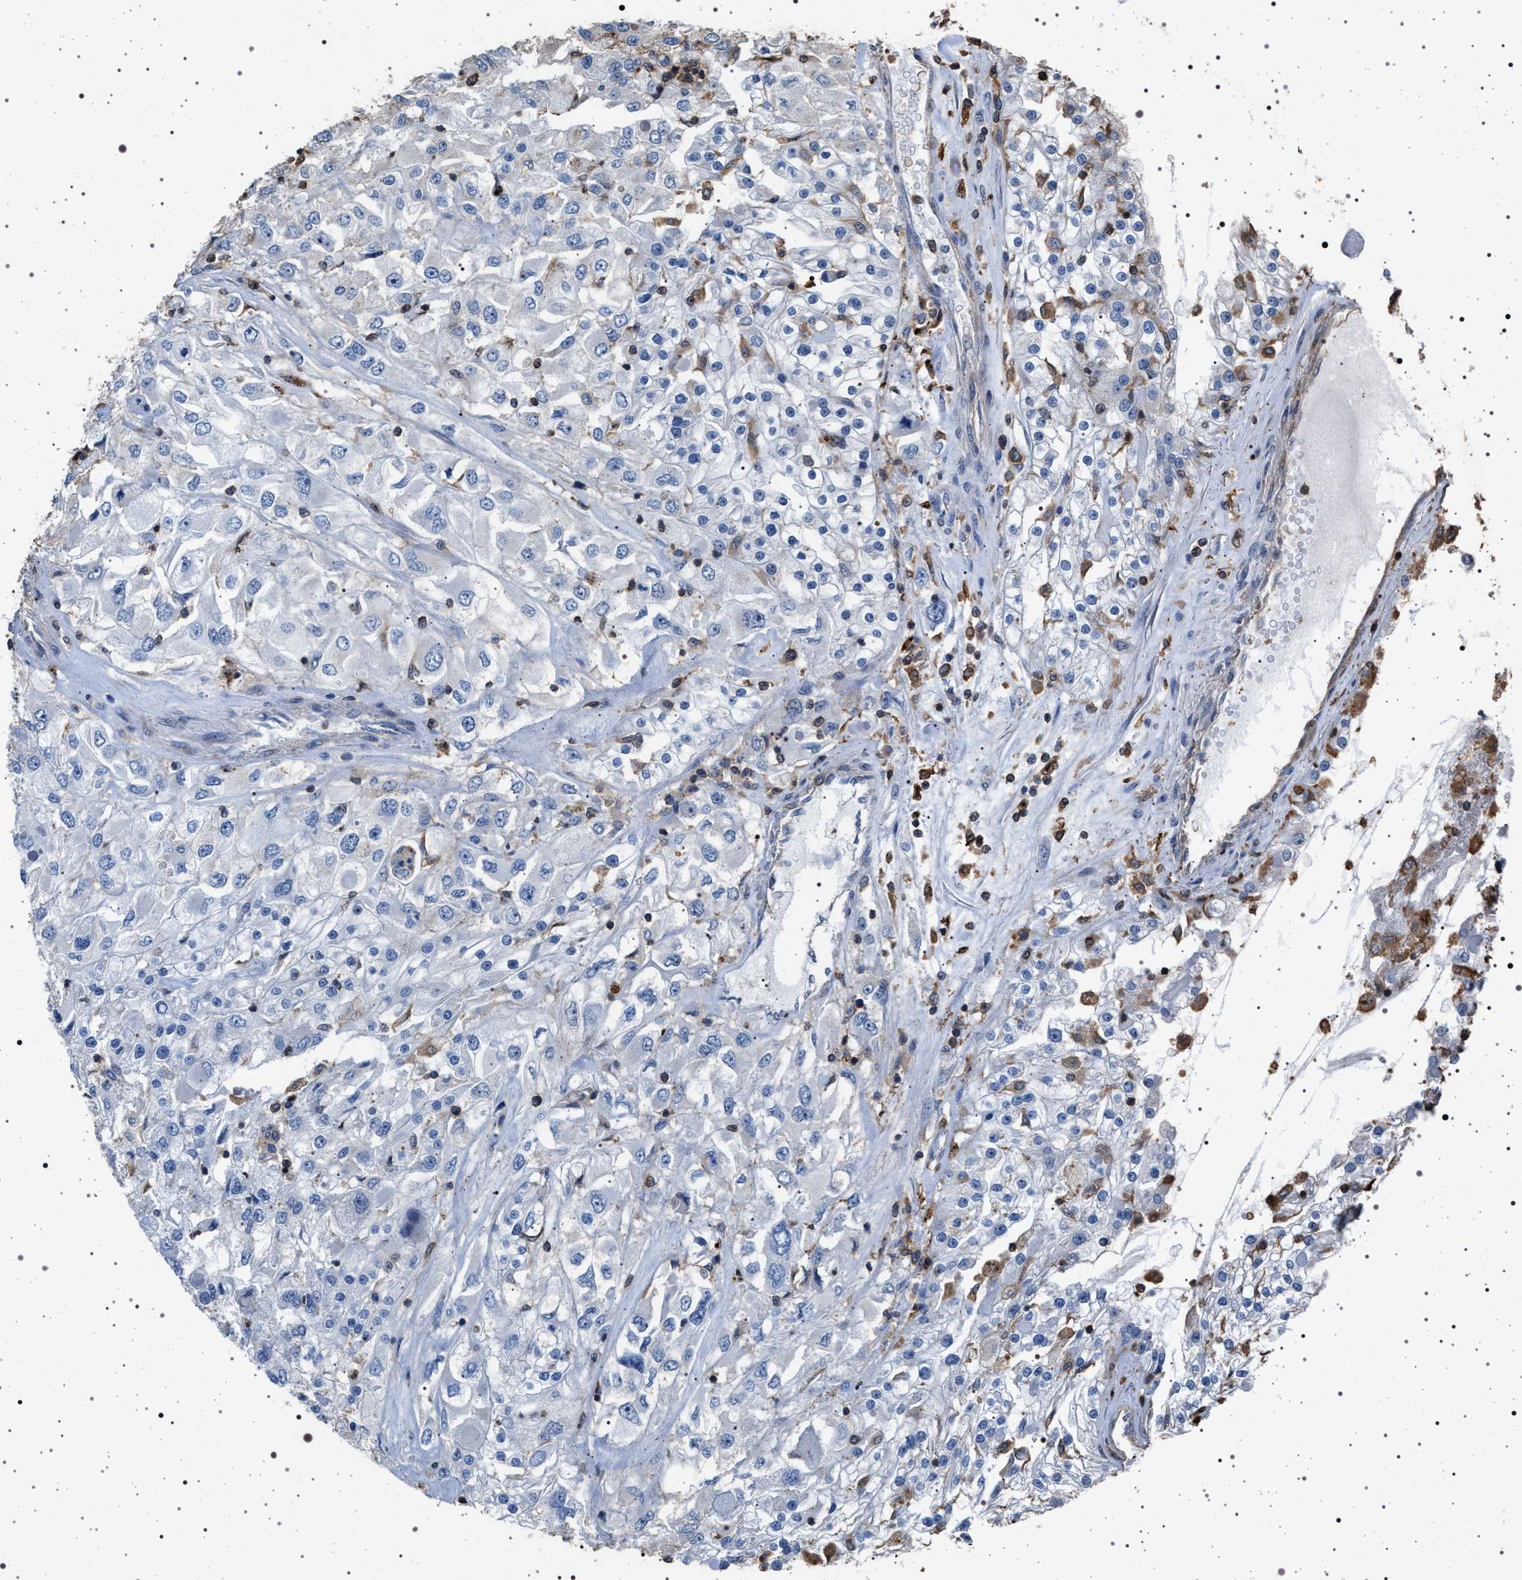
{"staining": {"intensity": "negative", "quantity": "none", "location": "none"}, "tissue": "renal cancer", "cell_type": "Tumor cells", "image_type": "cancer", "snomed": [{"axis": "morphology", "description": "Adenocarcinoma, NOS"}, {"axis": "topography", "description": "Kidney"}], "caption": "Tumor cells show no significant staining in renal cancer. (DAB (3,3'-diaminobenzidine) immunohistochemistry (IHC), high magnification).", "gene": "SMAP2", "patient": {"sex": "female", "age": 52}}